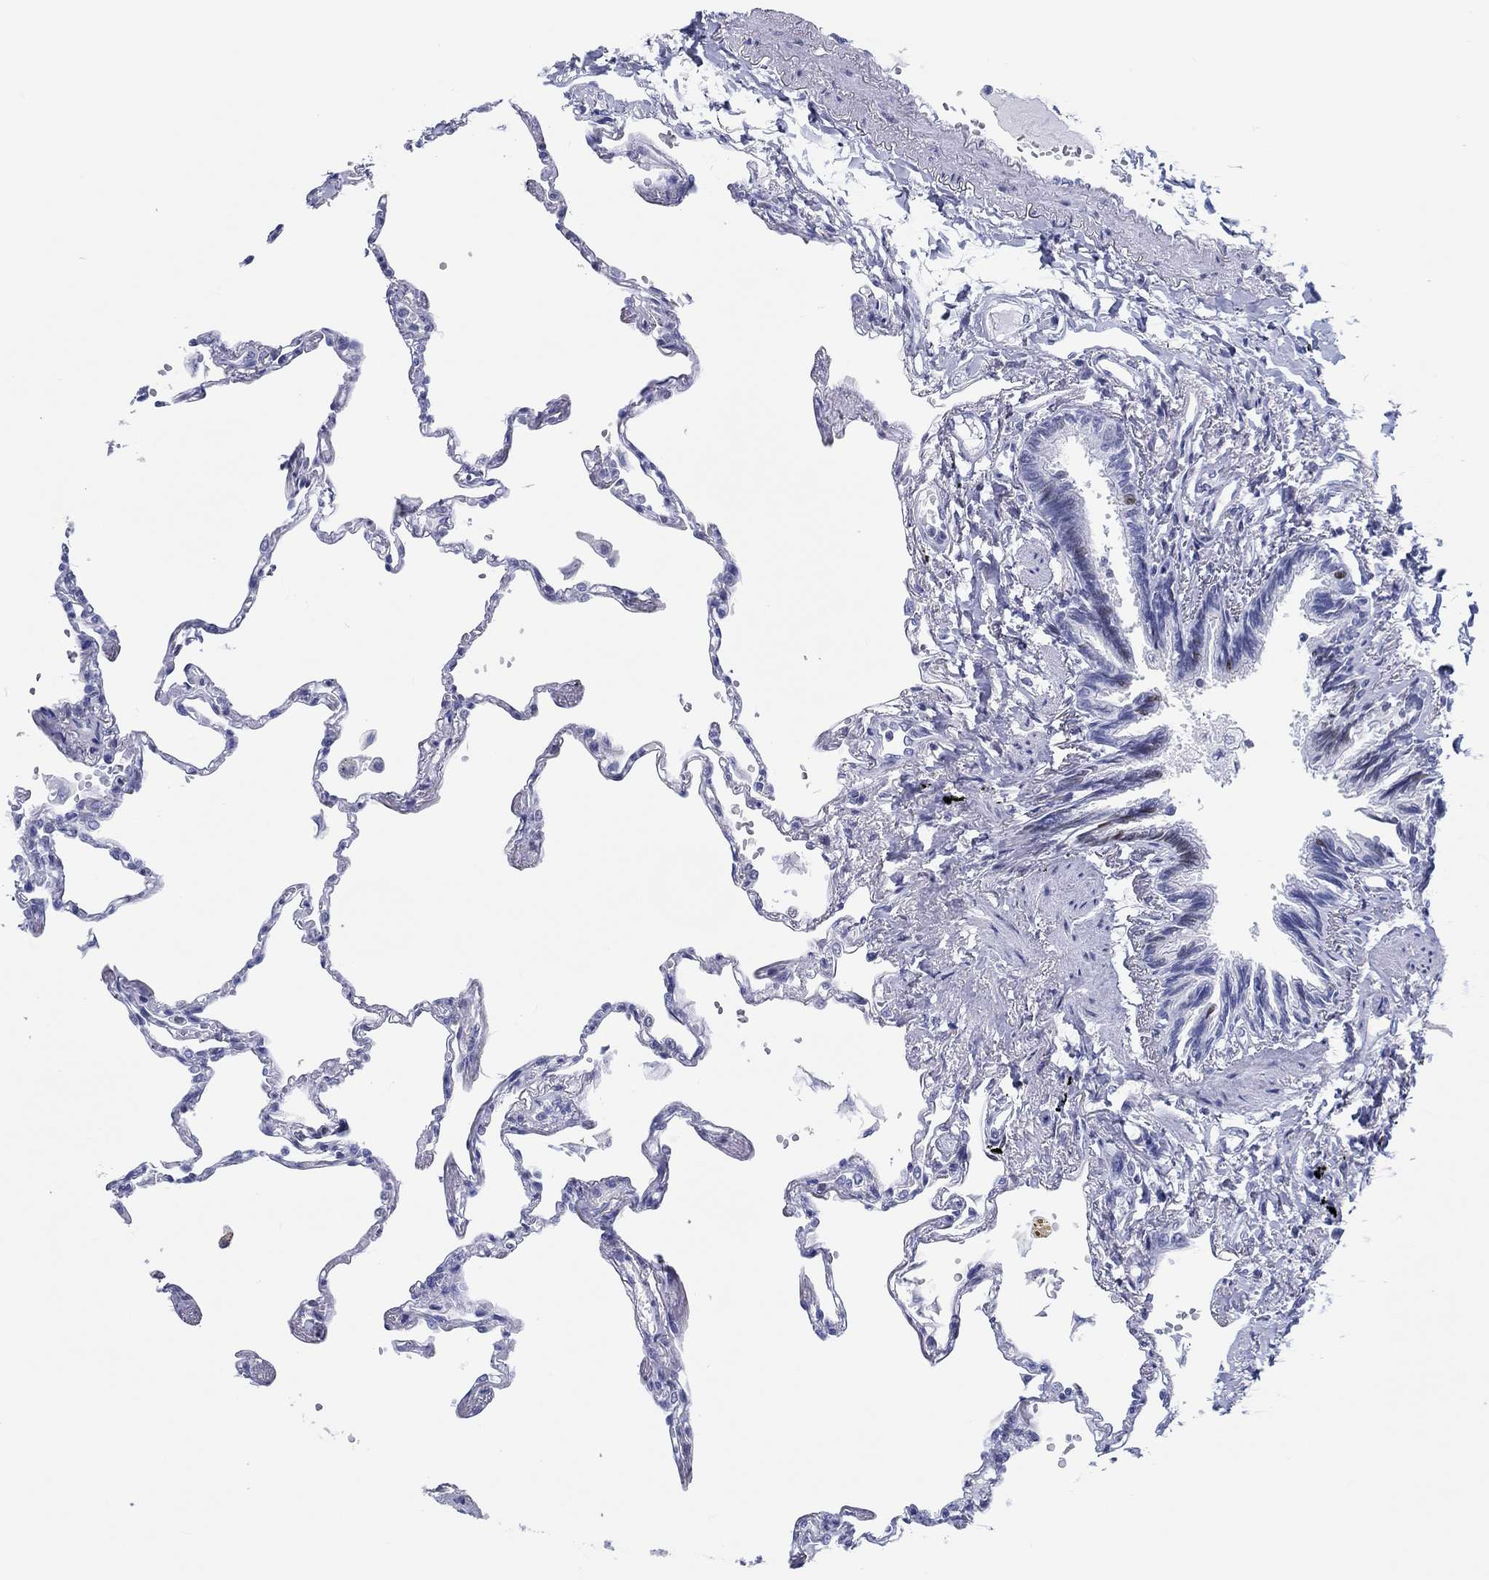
{"staining": {"intensity": "negative", "quantity": "none", "location": "none"}, "tissue": "lung", "cell_type": "Alveolar cells", "image_type": "normal", "snomed": [{"axis": "morphology", "description": "Normal tissue, NOS"}, {"axis": "topography", "description": "Lung"}], "caption": "Immunohistochemistry image of unremarkable lung: lung stained with DAB (3,3'-diaminobenzidine) displays no significant protein staining in alveolar cells. (DAB (3,3'-diaminobenzidine) IHC, high magnification).", "gene": "H1", "patient": {"sex": "male", "age": 78}}